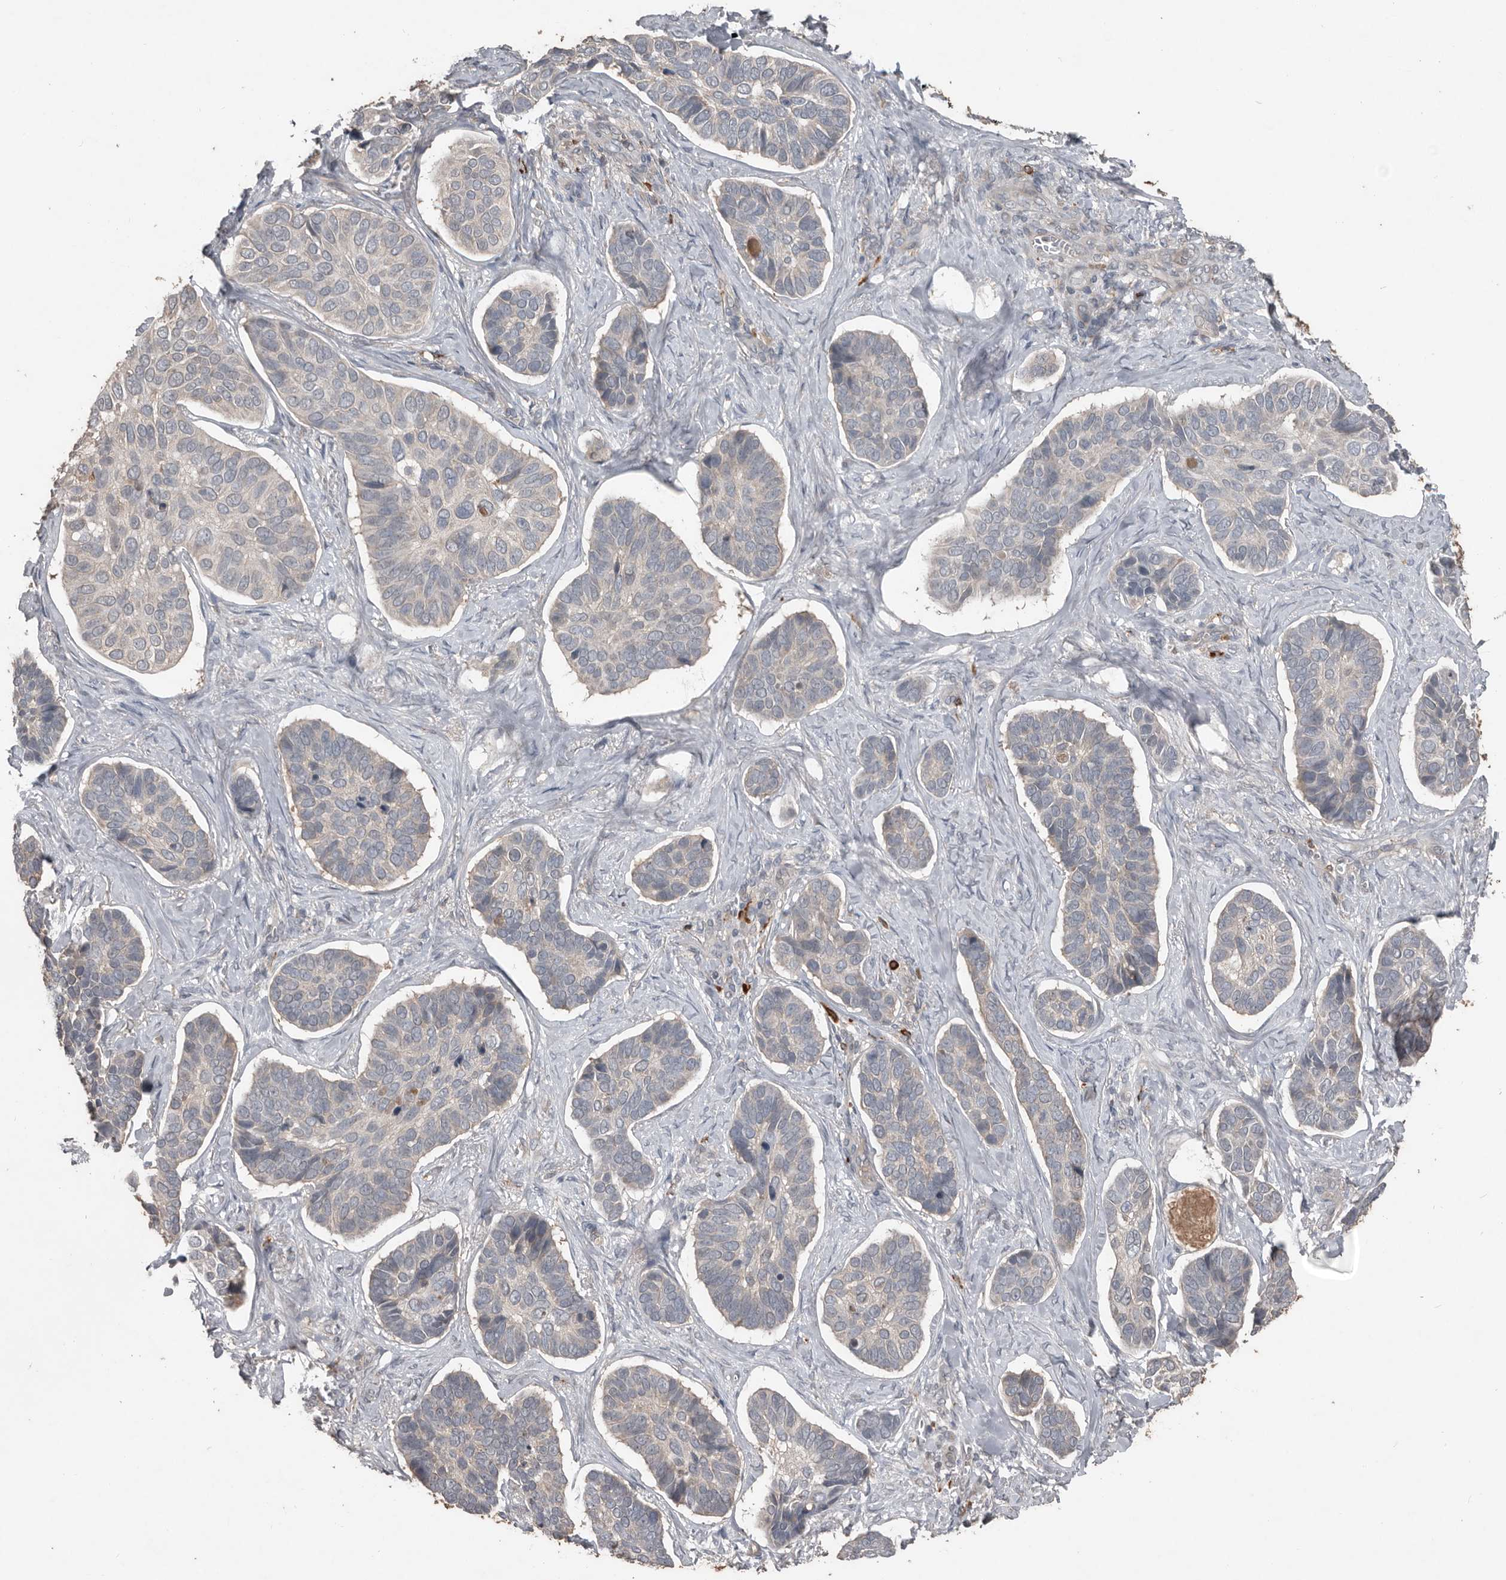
{"staining": {"intensity": "weak", "quantity": "<25%", "location": "cytoplasmic/membranous"}, "tissue": "skin cancer", "cell_type": "Tumor cells", "image_type": "cancer", "snomed": [{"axis": "morphology", "description": "Basal cell carcinoma"}, {"axis": "topography", "description": "Skin"}], "caption": "Tumor cells show no significant expression in basal cell carcinoma (skin).", "gene": "BAMBI", "patient": {"sex": "male", "age": 62}}